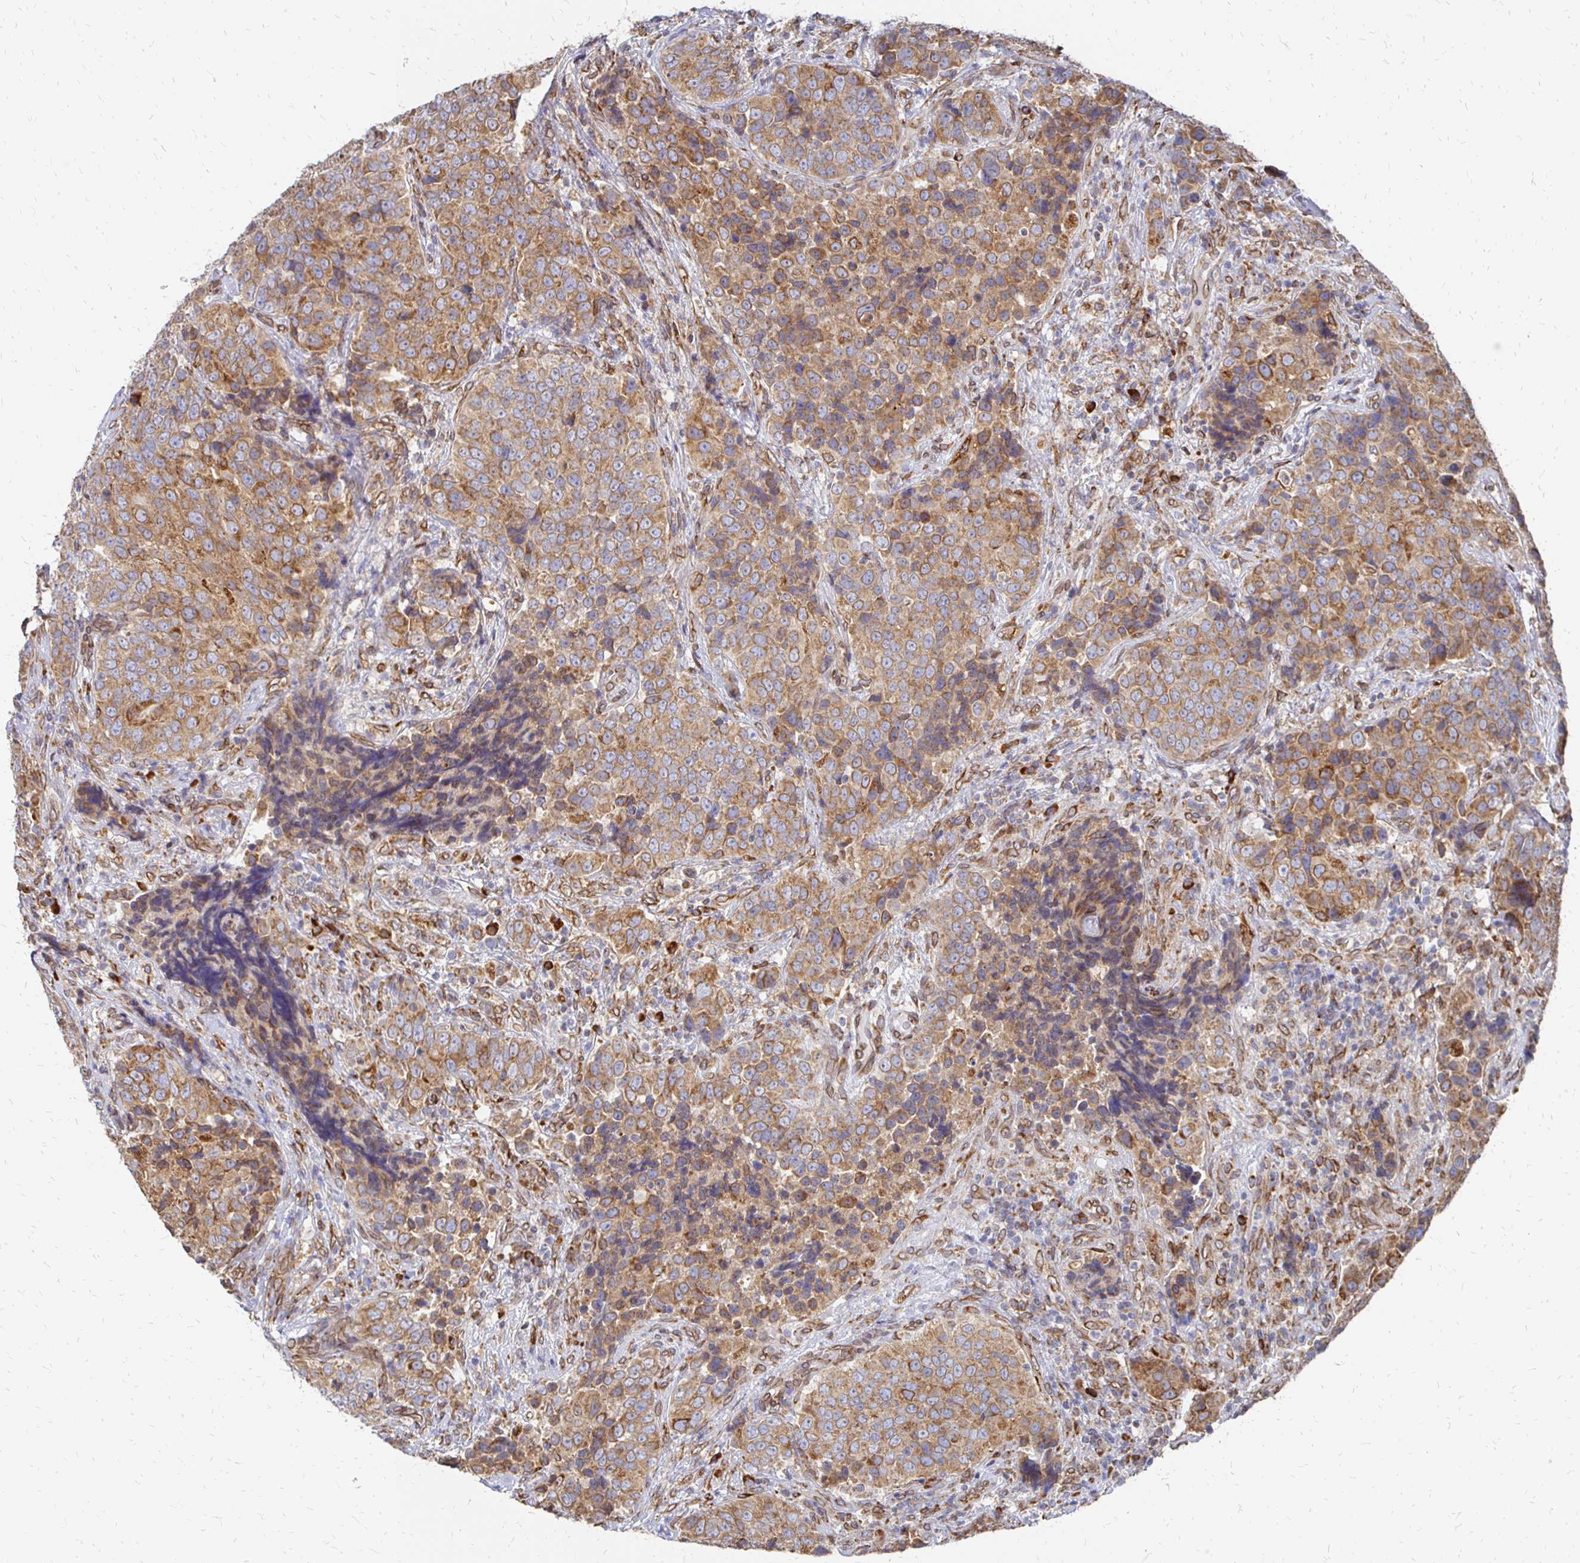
{"staining": {"intensity": "moderate", "quantity": ">75%", "location": "cytoplasmic/membranous,nuclear"}, "tissue": "urothelial cancer", "cell_type": "Tumor cells", "image_type": "cancer", "snomed": [{"axis": "morphology", "description": "Urothelial carcinoma, NOS"}, {"axis": "topography", "description": "Urinary bladder"}], "caption": "DAB immunohistochemical staining of transitional cell carcinoma demonstrates moderate cytoplasmic/membranous and nuclear protein expression in approximately >75% of tumor cells. (DAB IHC, brown staining for protein, blue staining for nuclei).", "gene": "PELI3", "patient": {"sex": "male", "age": 52}}